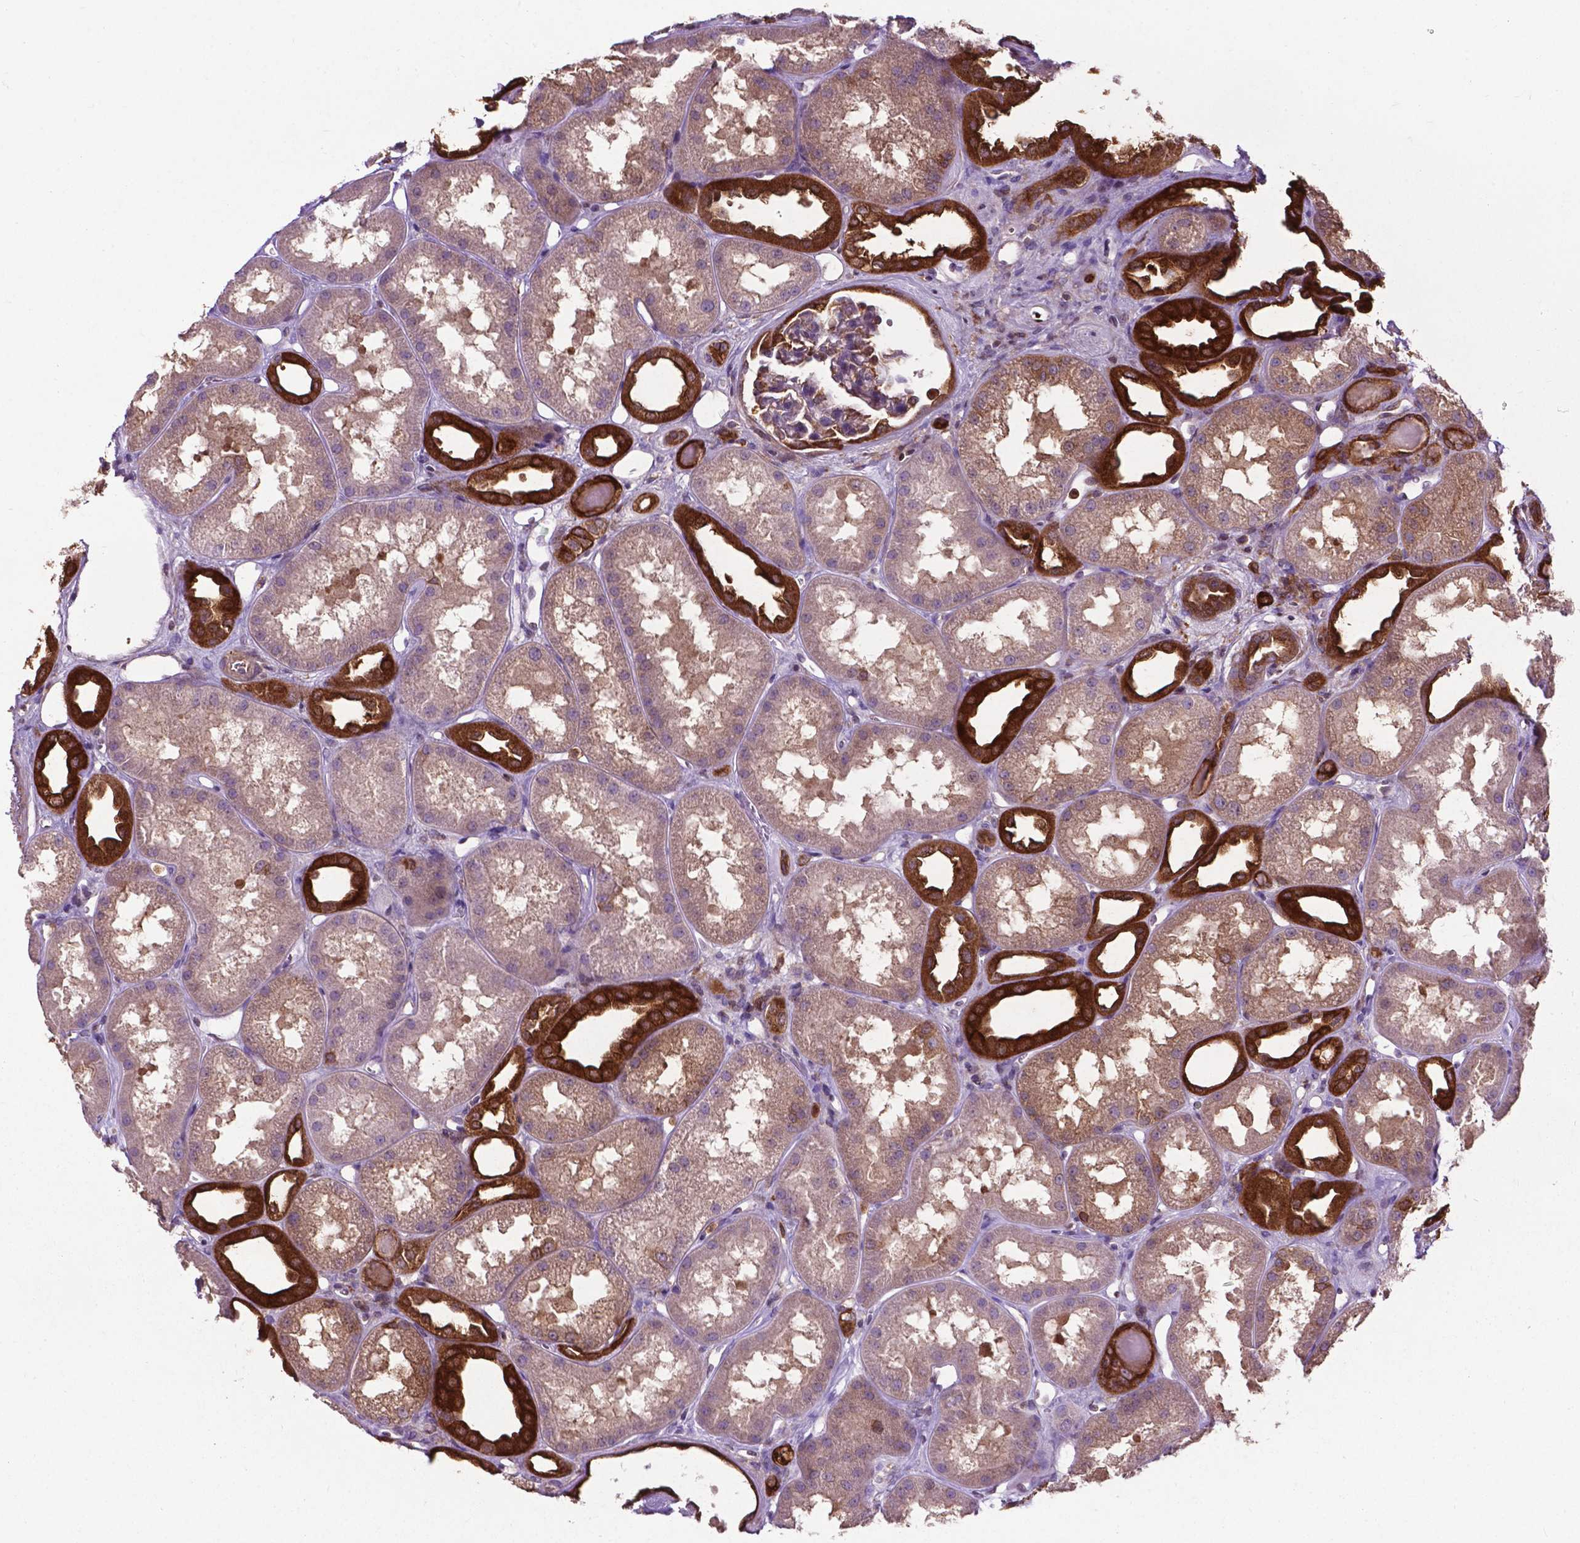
{"staining": {"intensity": "moderate", "quantity": "<25%", "location": "cytoplasmic/membranous"}, "tissue": "kidney", "cell_type": "Cells in glomeruli", "image_type": "normal", "snomed": [{"axis": "morphology", "description": "Normal tissue, NOS"}, {"axis": "topography", "description": "Kidney"}], "caption": "Immunohistochemistry image of unremarkable kidney: kidney stained using IHC reveals low levels of moderate protein expression localized specifically in the cytoplasmic/membranous of cells in glomeruli, appearing as a cytoplasmic/membranous brown color.", "gene": "SMAD3", "patient": {"sex": "male", "age": 61}}